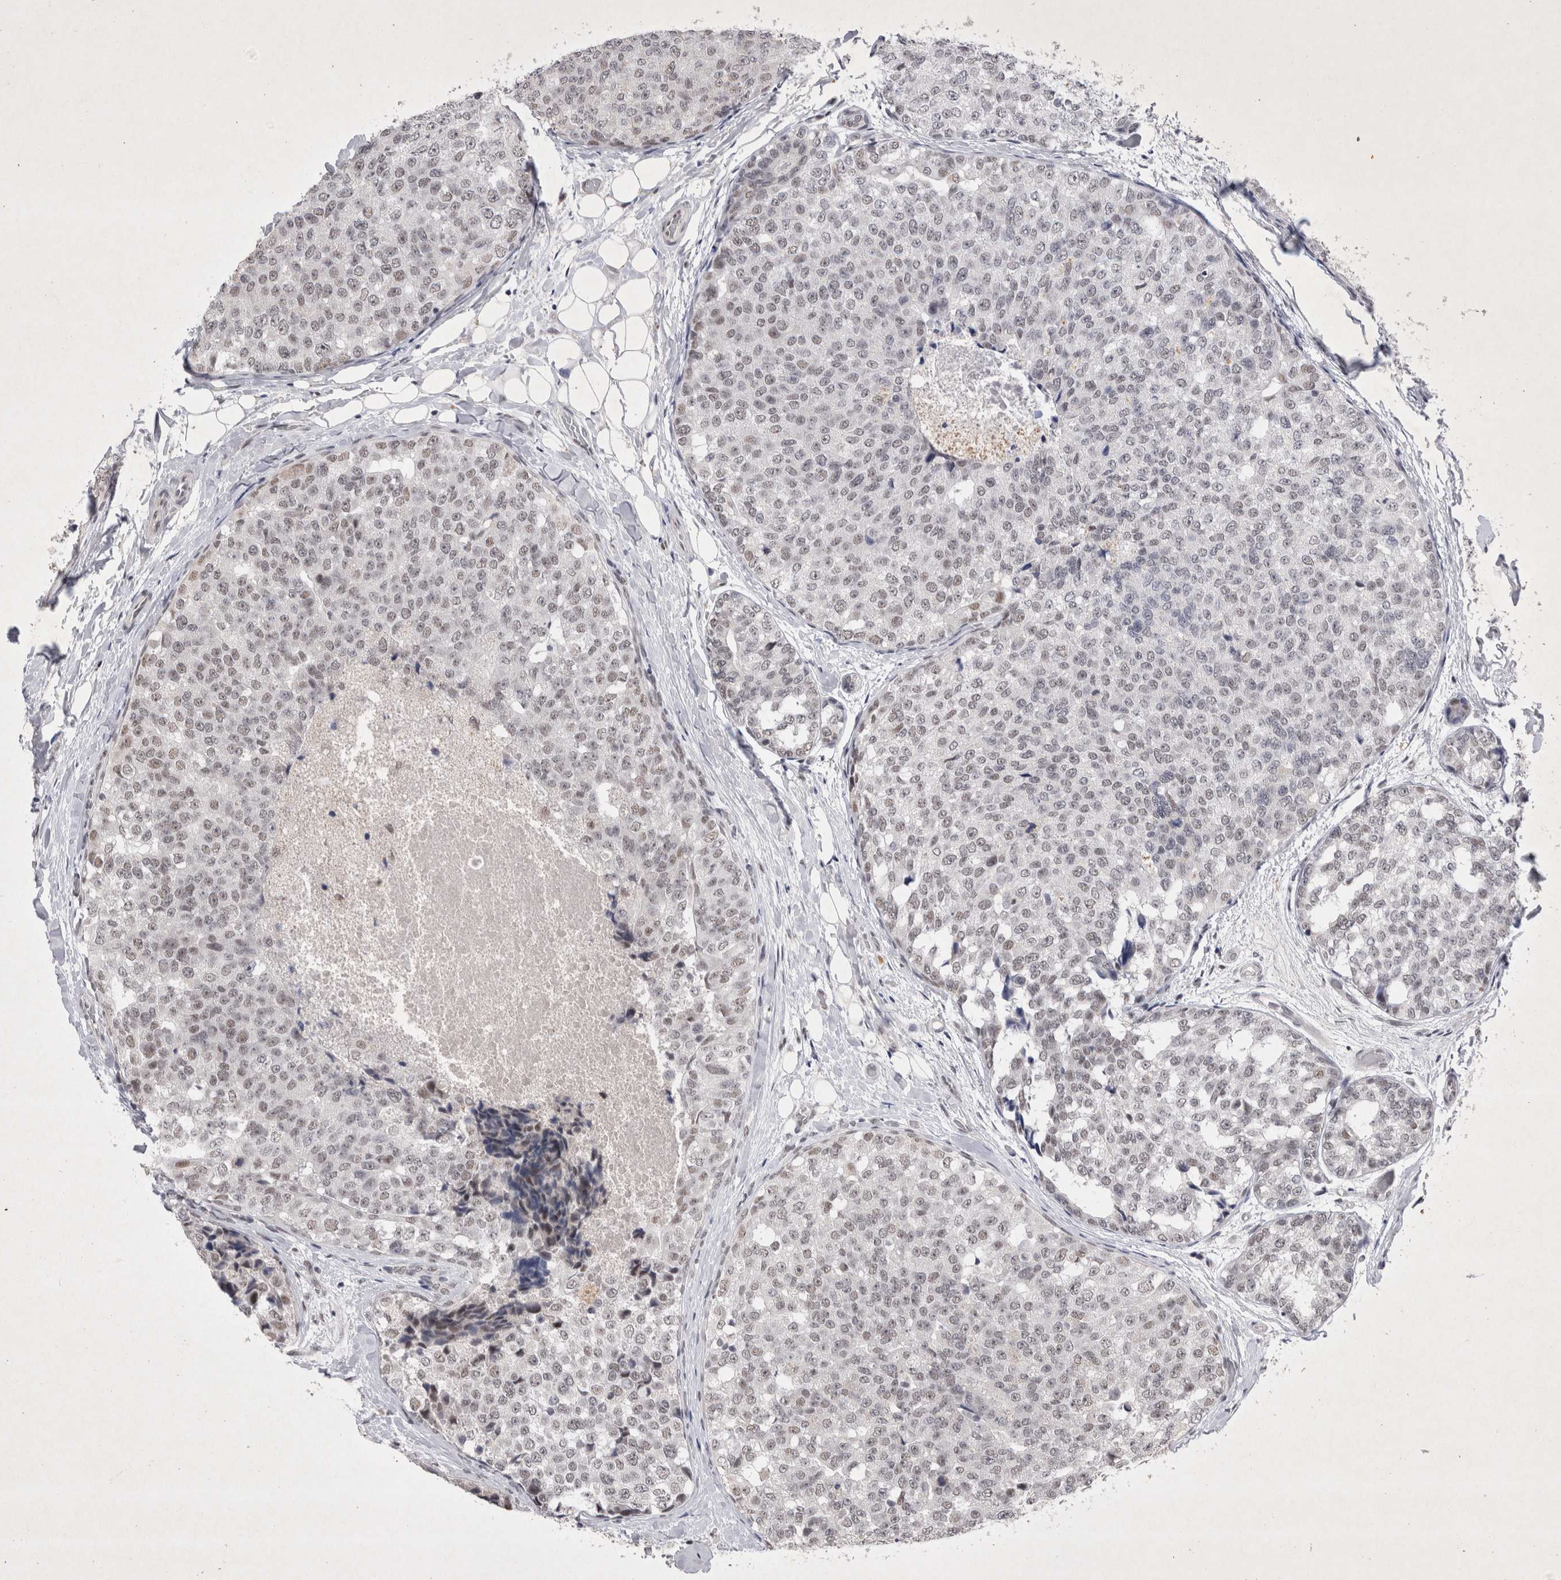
{"staining": {"intensity": "weak", "quantity": ">75%", "location": "nuclear"}, "tissue": "breast cancer", "cell_type": "Tumor cells", "image_type": "cancer", "snomed": [{"axis": "morphology", "description": "Normal tissue, NOS"}, {"axis": "morphology", "description": "Duct carcinoma"}, {"axis": "topography", "description": "Breast"}], "caption": "The image exhibits immunohistochemical staining of breast cancer. There is weak nuclear expression is identified in about >75% of tumor cells.", "gene": "RBM6", "patient": {"sex": "female", "age": 43}}